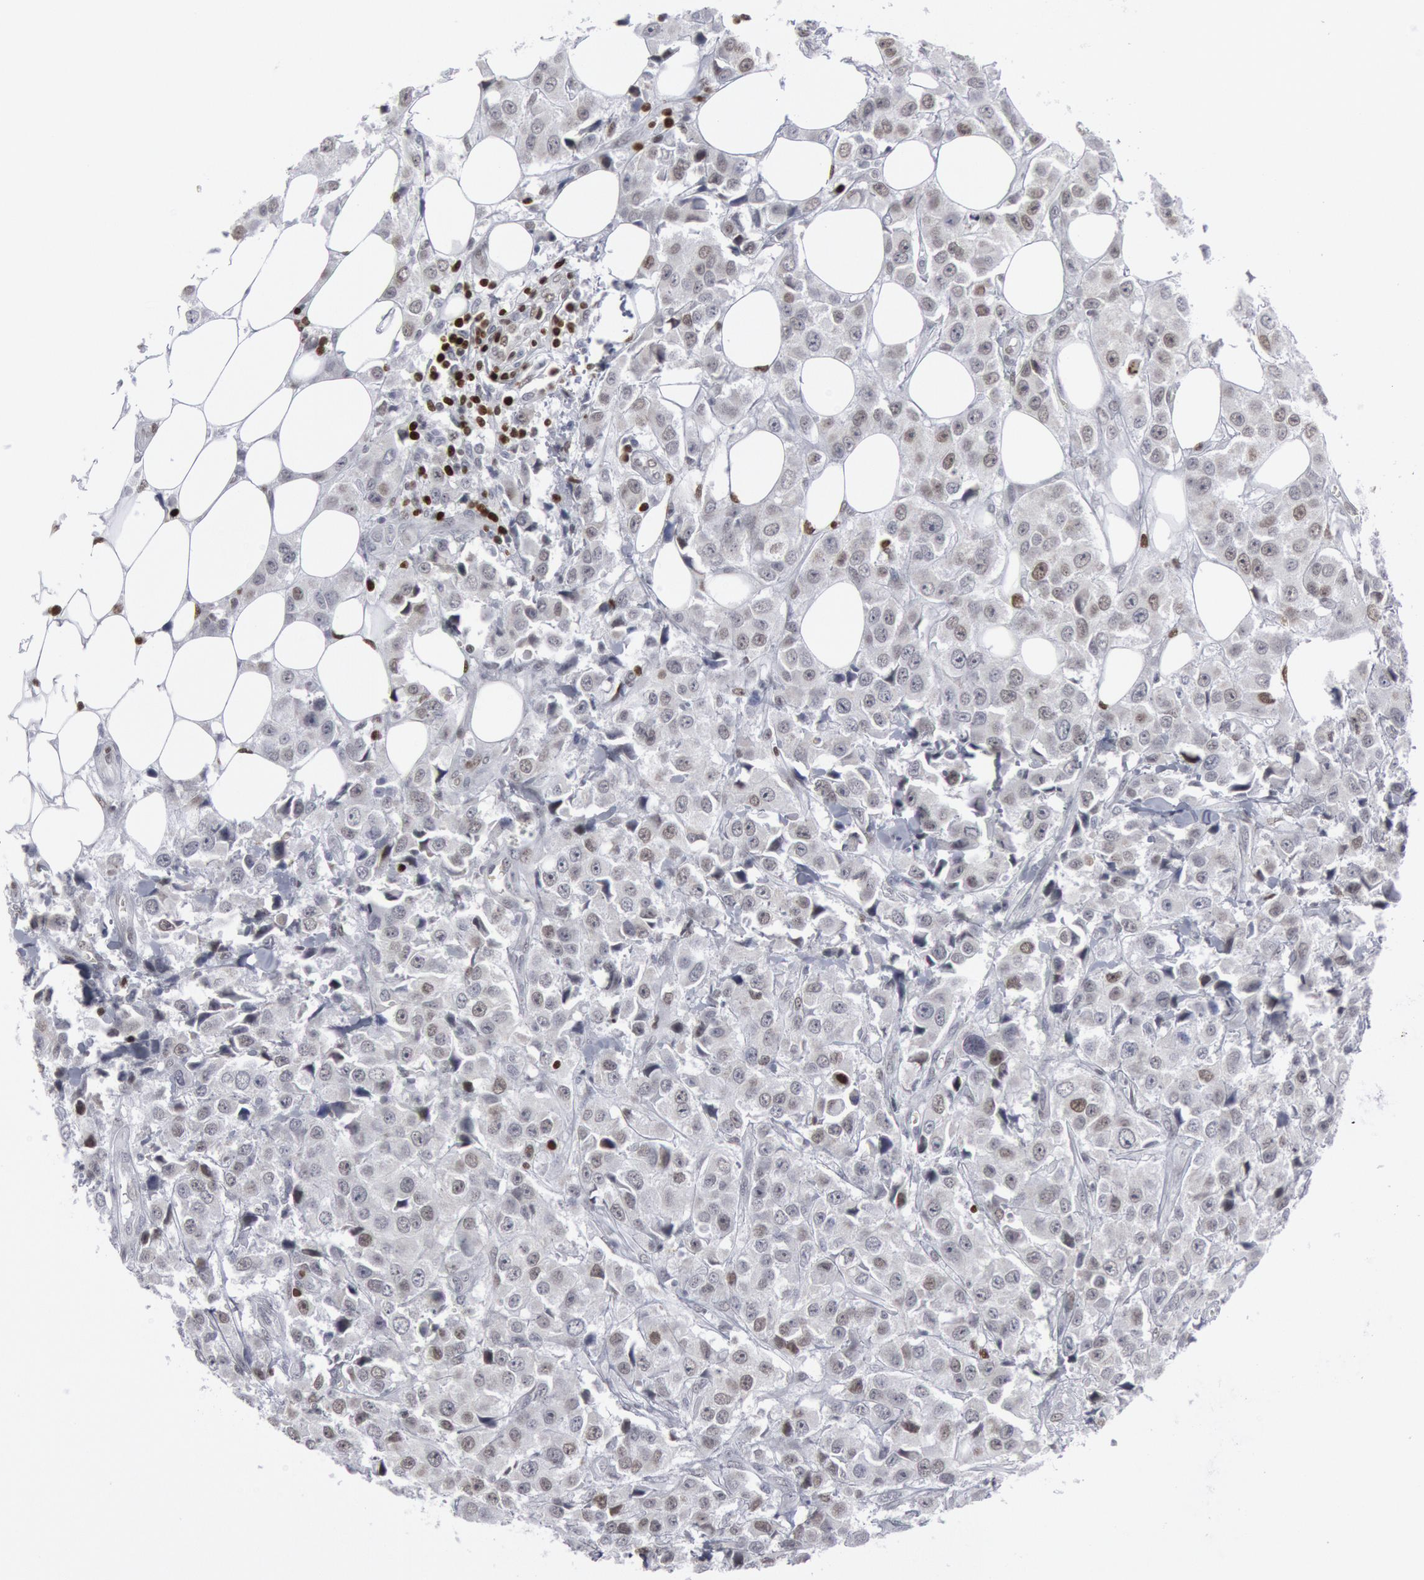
{"staining": {"intensity": "negative", "quantity": "none", "location": "none"}, "tissue": "breast cancer", "cell_type": "Tumor cells", "image_type": "cancer", "snomed": [{"axis": "morphology", "description": "Duct carcinoma"}, {"axis": "topography", "description": "Breast"}], "caption": "Breast infiltrating ductal carcinoma was stained to show a protein in brown. There is no significant positivity in tumor cells.", "gene": "MECP2", "patient": {"sex": "female", "age": 58}}